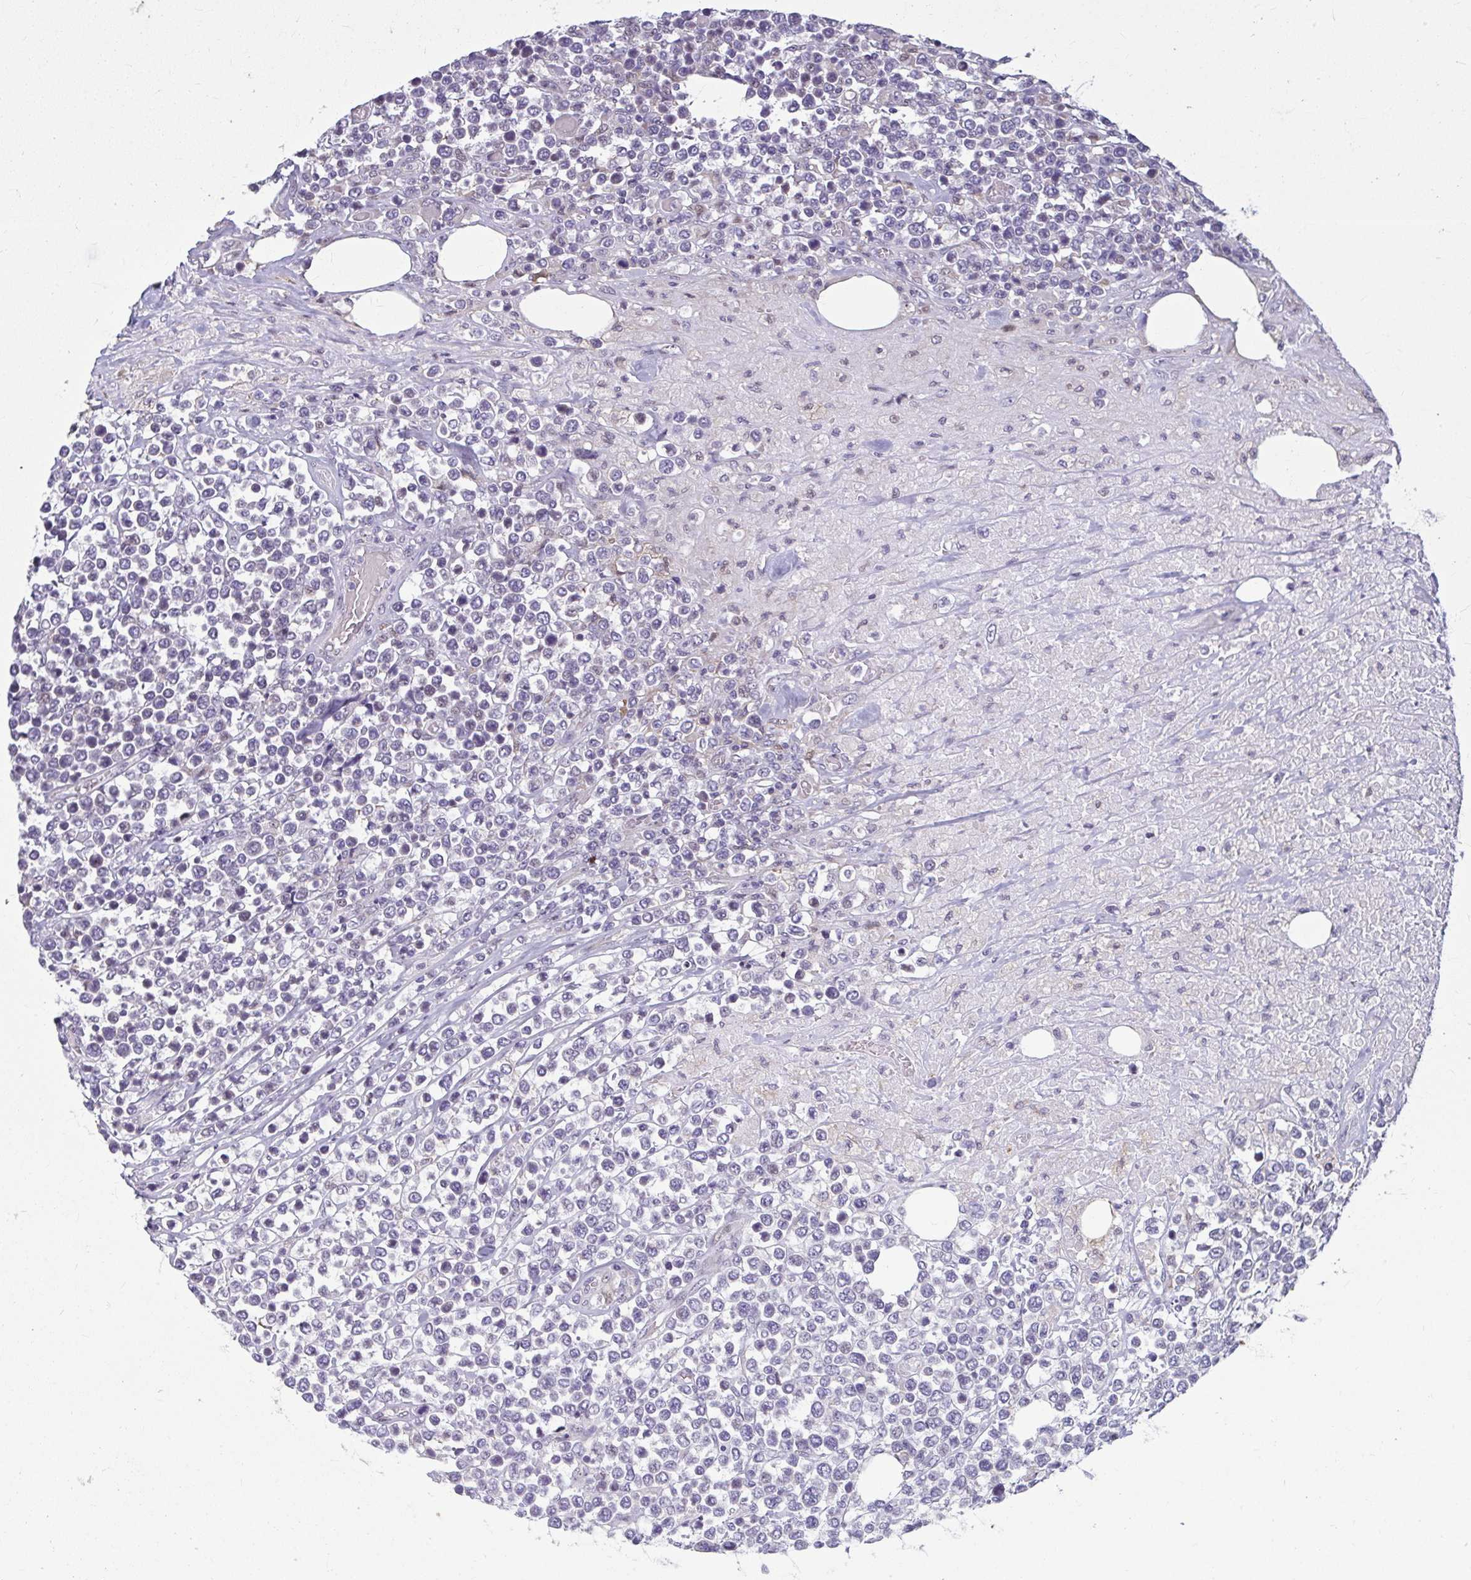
{"staining": {"intensity": "negative", "quantity": "none", "location": "none"}, "tissue": "lymphoma", "cell_type": "Tumor cells", "image_type": "cancer", "snomed": [{"axis": "morphology", "description": "Malignant lymphoma, non-Hodgkin's type, High grade"}, {"axis": "topography", "description": "Soft tissue"}], "caption": "Immunohistochemical staining of human lymphoma reveals no significant expression in tumor cells.", "gene": "ODF1", "patient": {"sex": "female", "age": 56}}